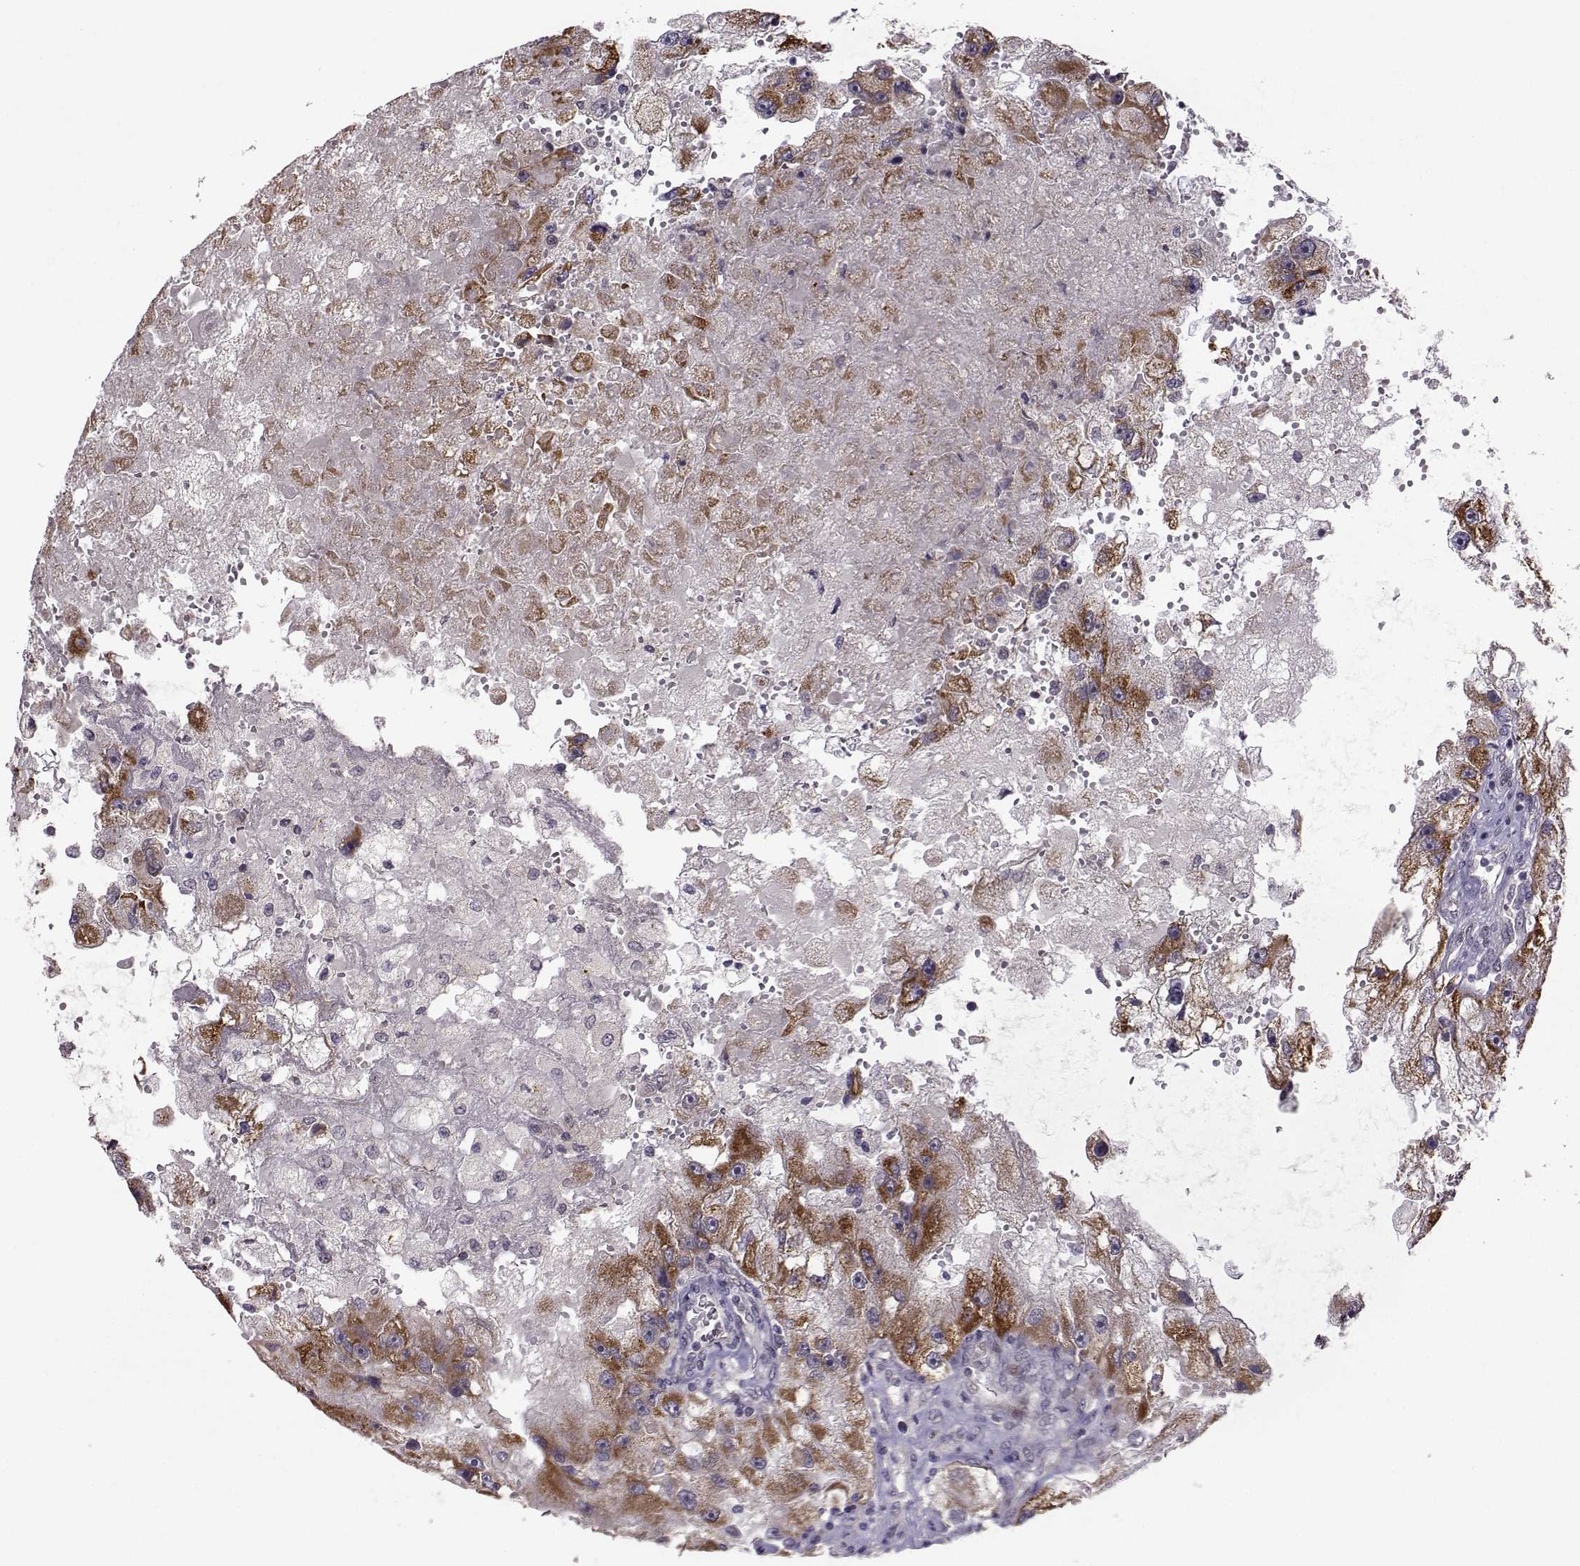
{"staining": {"intensity": "strong", "quantity": "<25%", "location": "cytoplasmic/membranous"}, "tissue": "renal cancer", "cell_type": "Tumor cells", "image_type": "cancer", "snomed": [{"axis": "morphology", "description": "Adenocarcinoma, NOS"}, {"axis": "topography", "description": "Kidney"}], "caption": "The image displays a brown stain indicating the presence of a protein in the cytoplasmic/membranous of tumor cells in adenocarcinoma (renal). Immunohistochemistry (ihc) stains the protein in brown and the nuclei are stained blue.", "gene": "NECAB3", "patient": {"sex": "male", "age": 63}}